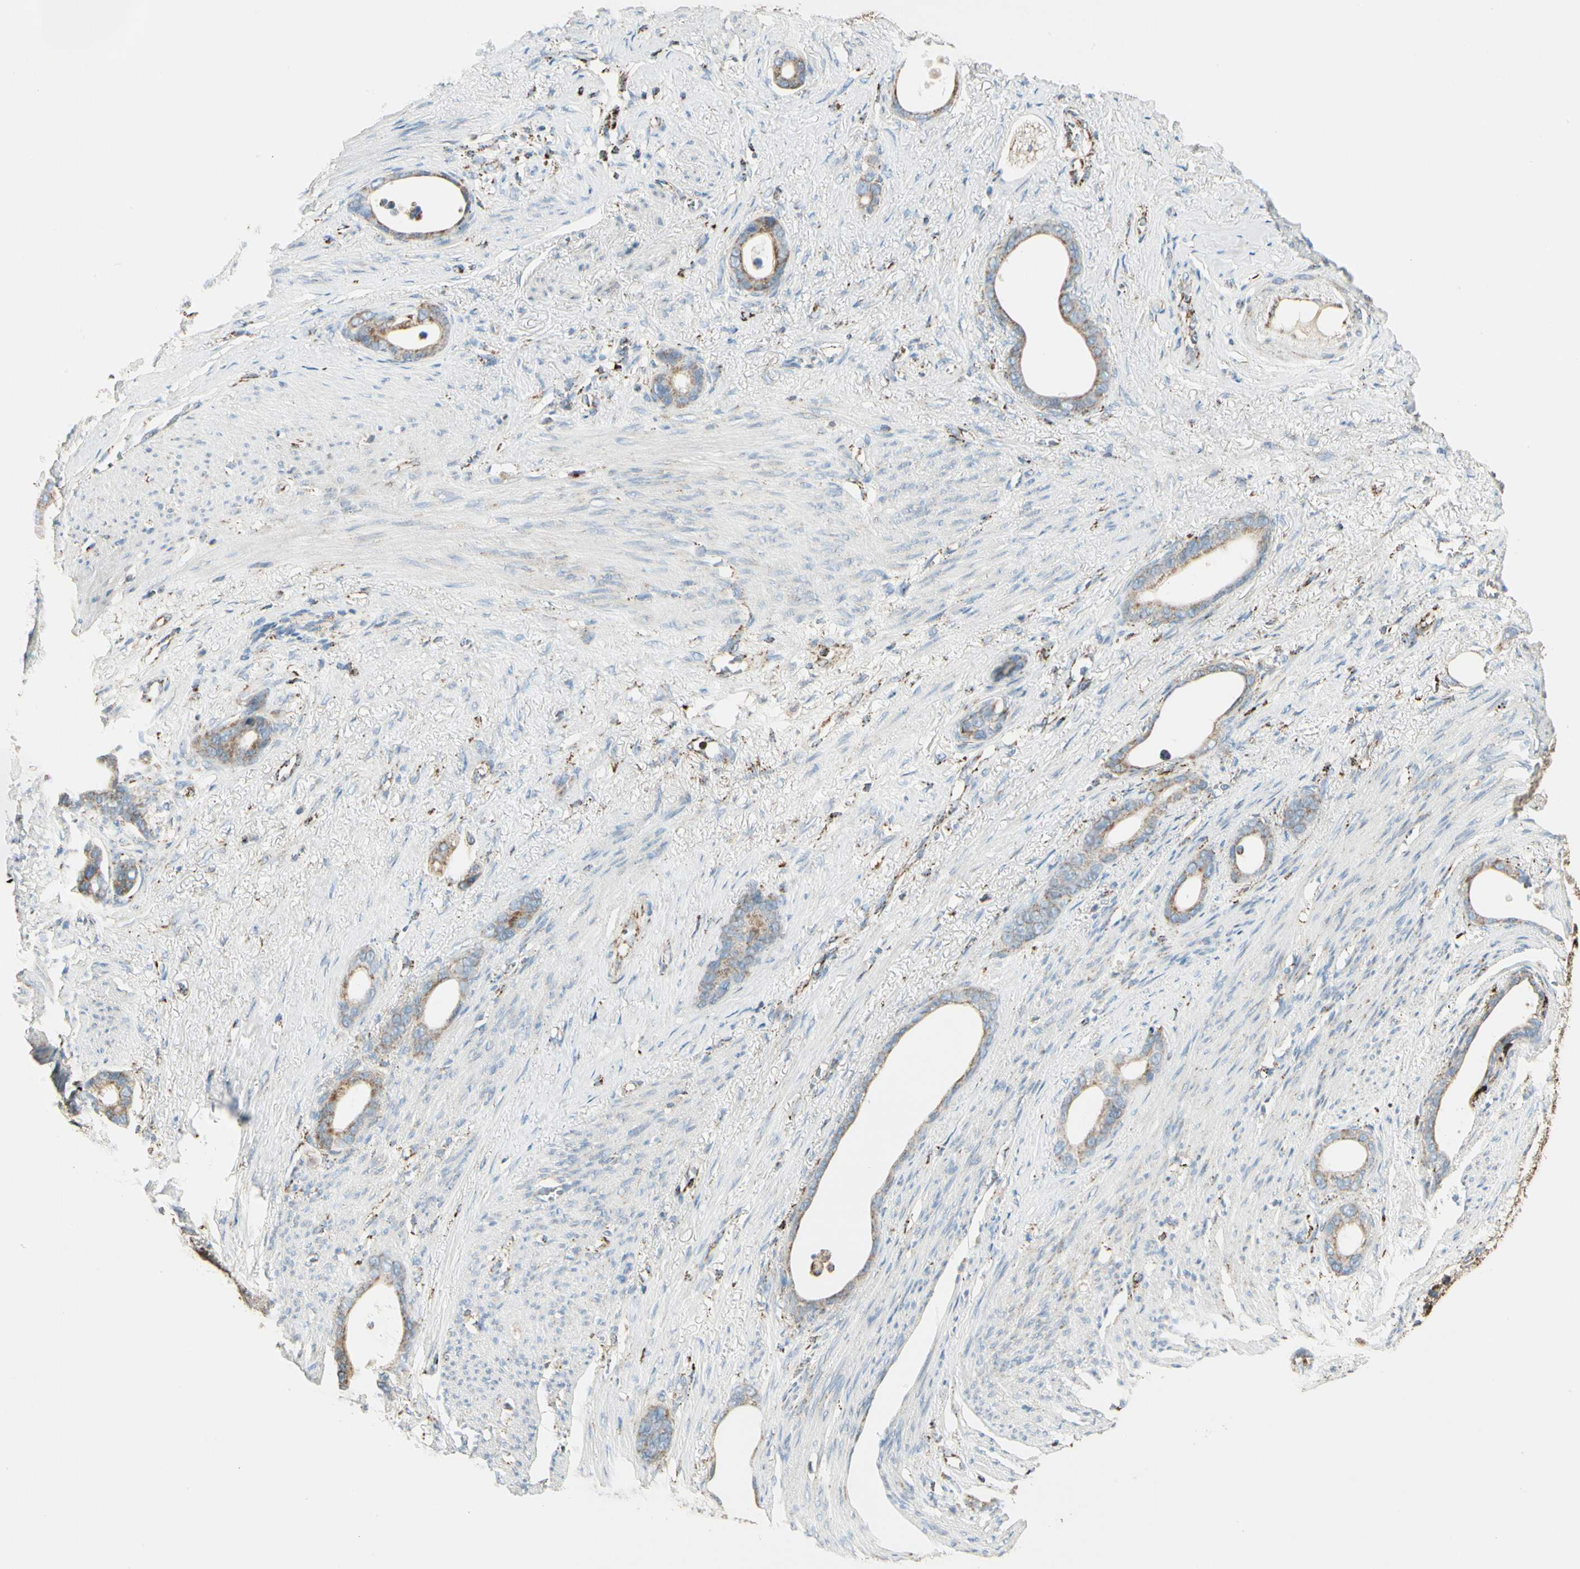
{"staining": {"intensity": "moderate", "quantity": "25%-75%", "location": "cytoplasmic/membranous"}, "tissue": "stomach cancer", "cell_type": "Tumor cells", "image_type": "cancer", "snomed": [{"axis": "morphology", "description": "Adenocarcinoma, NOS"}, {"axis": "topography", "description": "Stomach"}], "caption": "Immunohistochemical staining of human adenocarcinoma (stomach) shows medium levels of moderate cytoplasmic/membranous staining in approximately 25%-75% of tumor cells.", "gene": "ME2", "patient": {"sex": "female", "age": 75}}